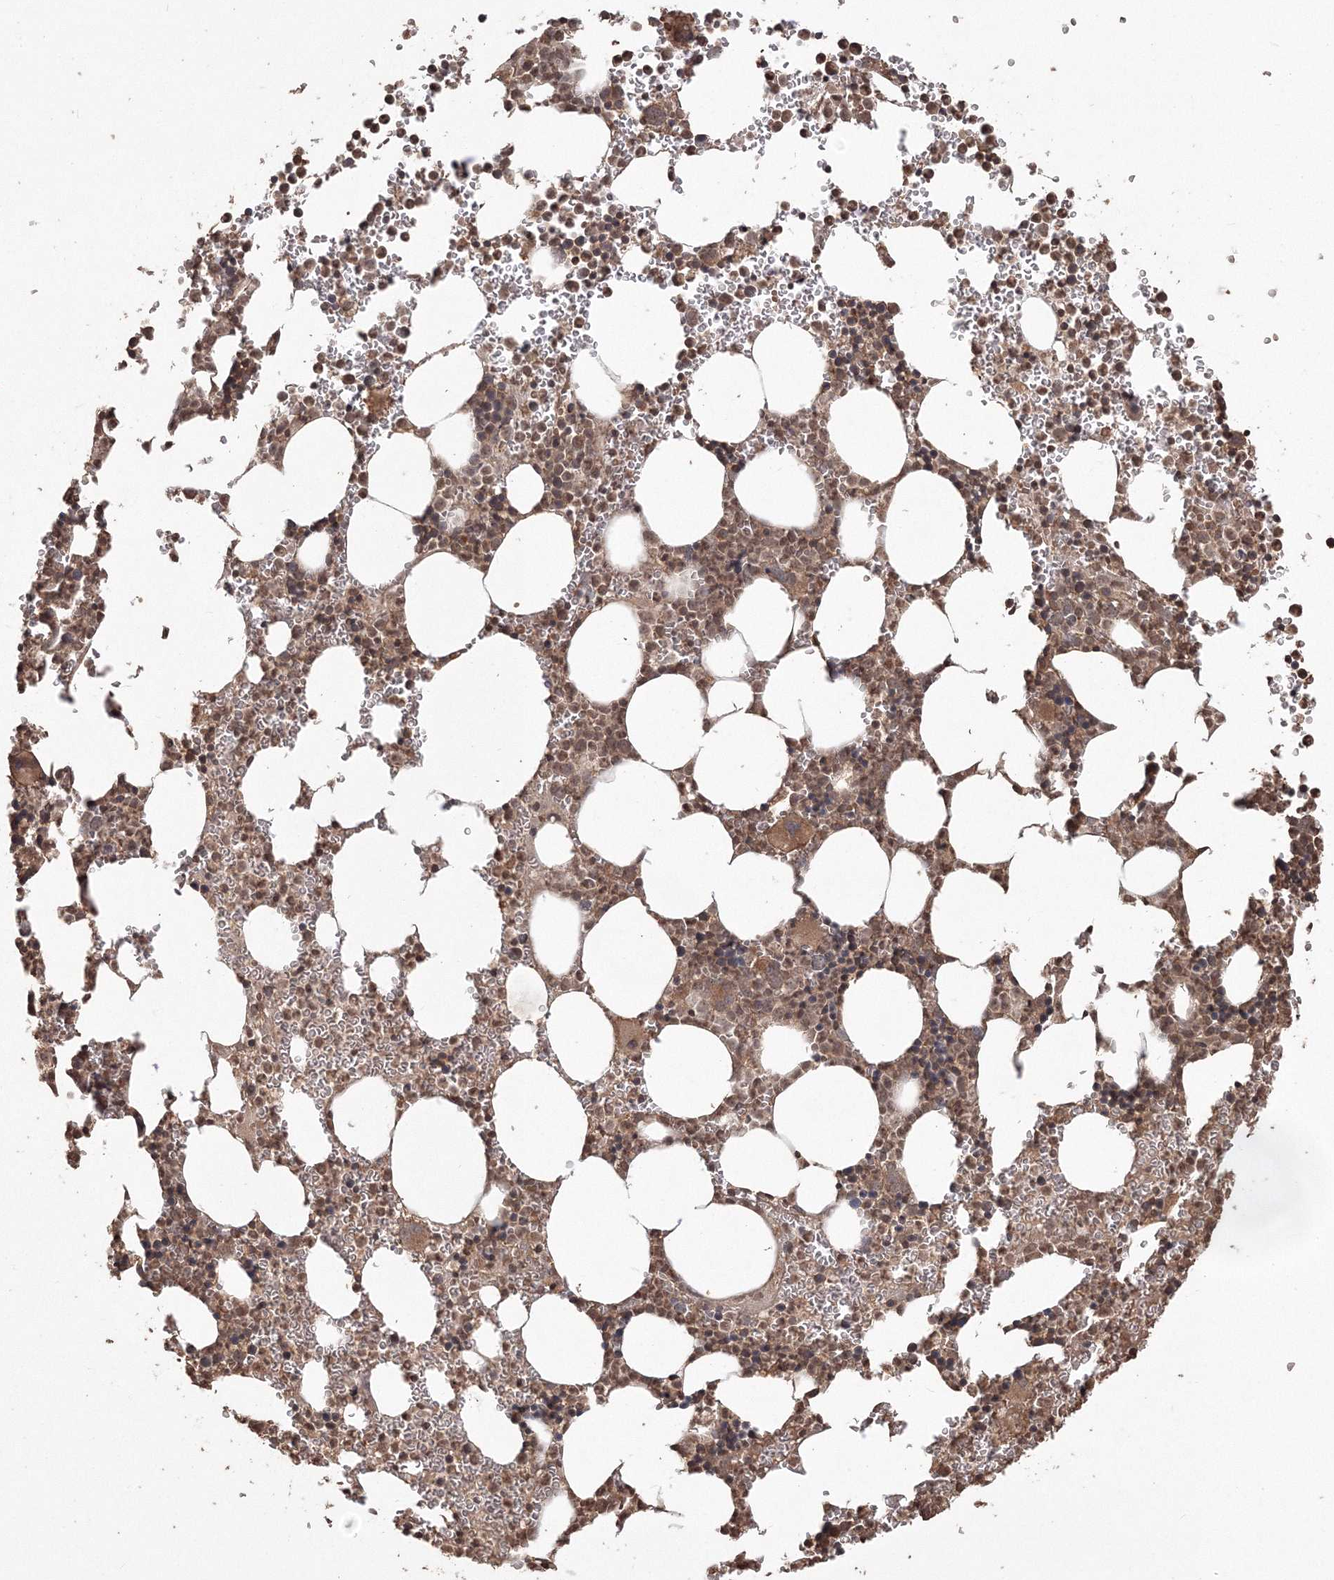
{"staining": {"intensity": "moderate", "quantity": ">75%", "location": "cytoplasmic/membranous,nuclear"}, "tissue": "bone marrow", "cell_type": "Hematopoietic cells", "image_type": "normal", "snomed": [{"axis": "morphology", "description": "Normal tissue, NOS"}, {"axis": "topography", "description": "Bone marrow"}], "caption": "Brown immunohistochemical staining in normal bone marrow exhibits moderate cytoplasmic/membranous,nuclear staining in about >75% of hematopoietic cells. (Brightfield microscopy of DAB IHC at high magnification).", "gene": "CCDC122", "patient": {"sex": "female", "age": 78}}